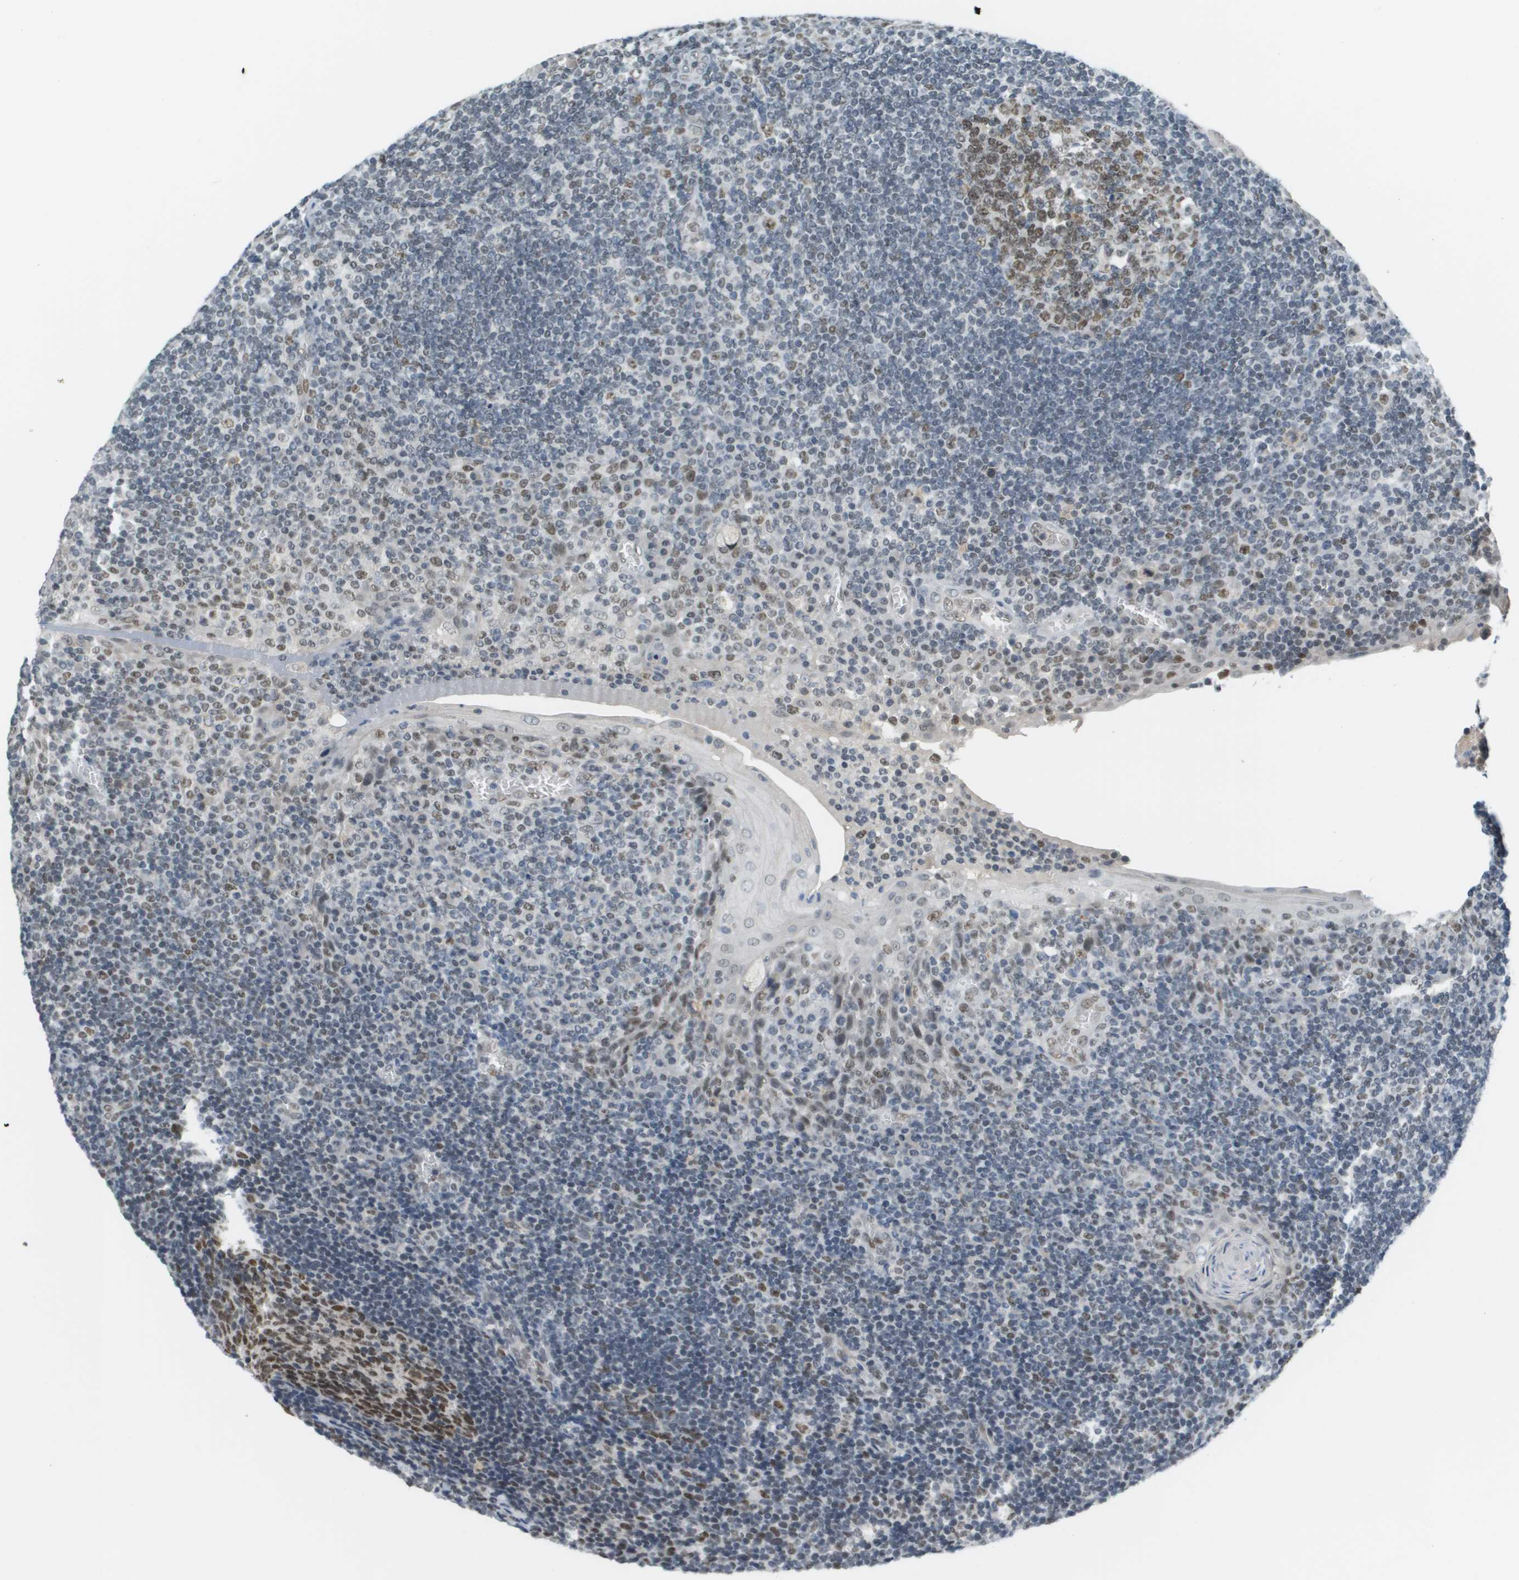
{"staining": {"intensity": "moderate", "quantity": ">75%", "location": "nuclear"}, "tissue": "tonsil", "cell_type": "Germinal center cells", "image_type": "normal", "snomed": [{"axis": "morphology", "description": "Normal tissue, NOS"}, {"axis": "topography", "description": "Tonsil"}], "caption": "Approximately >75% of germinal center cells in unremarkable human tonsil display moderate nuclear protein staining as visualized by brown immunohistochemical staining.", "gene": "CBX5", "patient": {"sex": "male", "age": 37}}